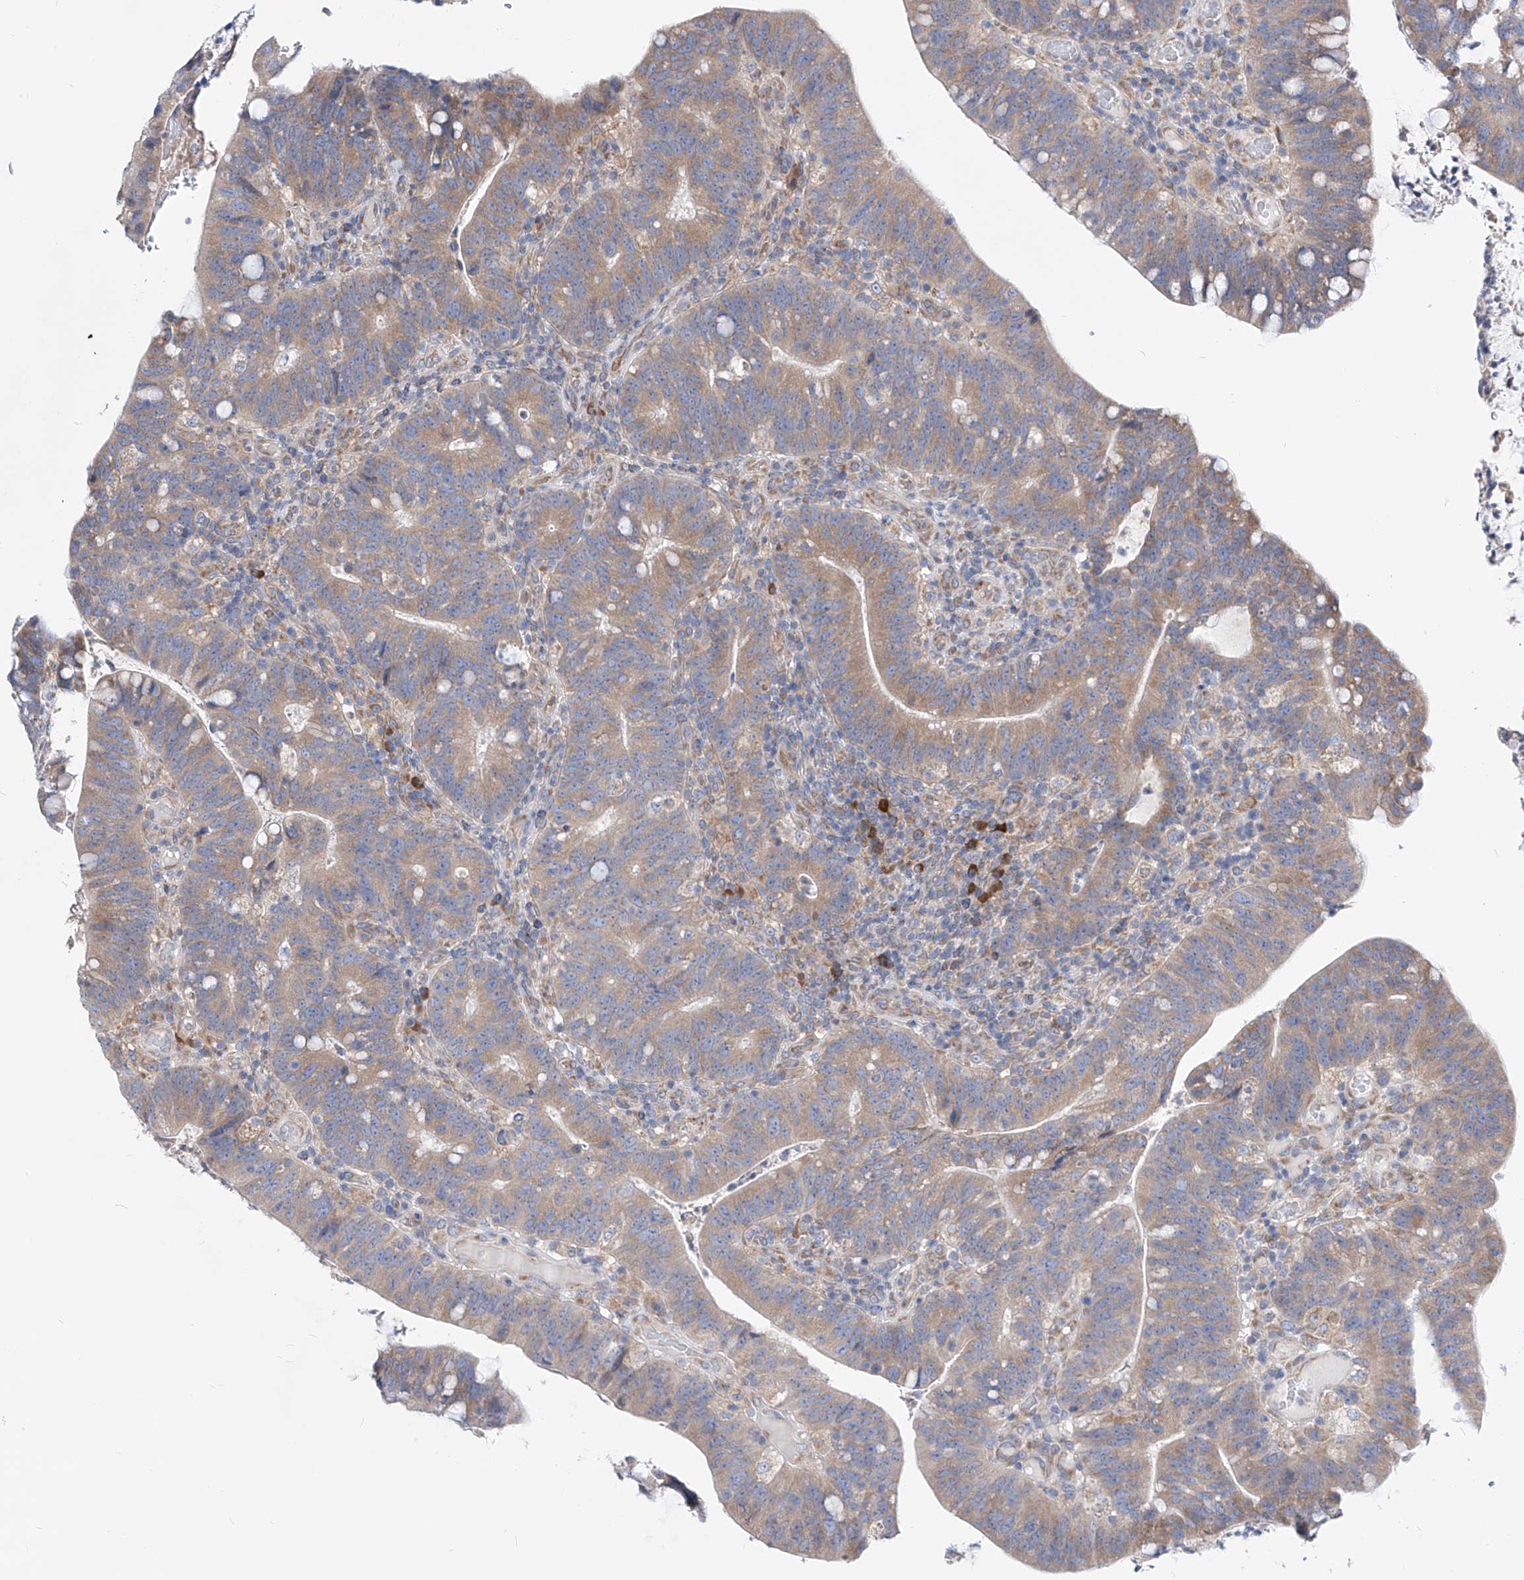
{"staining": {"intensity": "moderate", "quantity": ">75%", "location": "cytoplasmic/membranous"}, "tissue": "colorectal cancer", "cell_type": "Tumor cells", "image_type": "cancer", "snomed": [{"axis": "morphology", "description": "Adenocarcinoma, NOS"}, {"axis": "topography", "description": "Colon"}], "caption": "This histopathology image demonstrates colorectal cancer (adenocarcinoma) stained with immunohistochemistry to label a protein in brown. The cytoplasmic/membranous of tumor cells show moderate positivity for the protein. Nuclei are counter-stained blue.", "gene": "UFL1", "patient": {"sex": "female", "age": 66}}